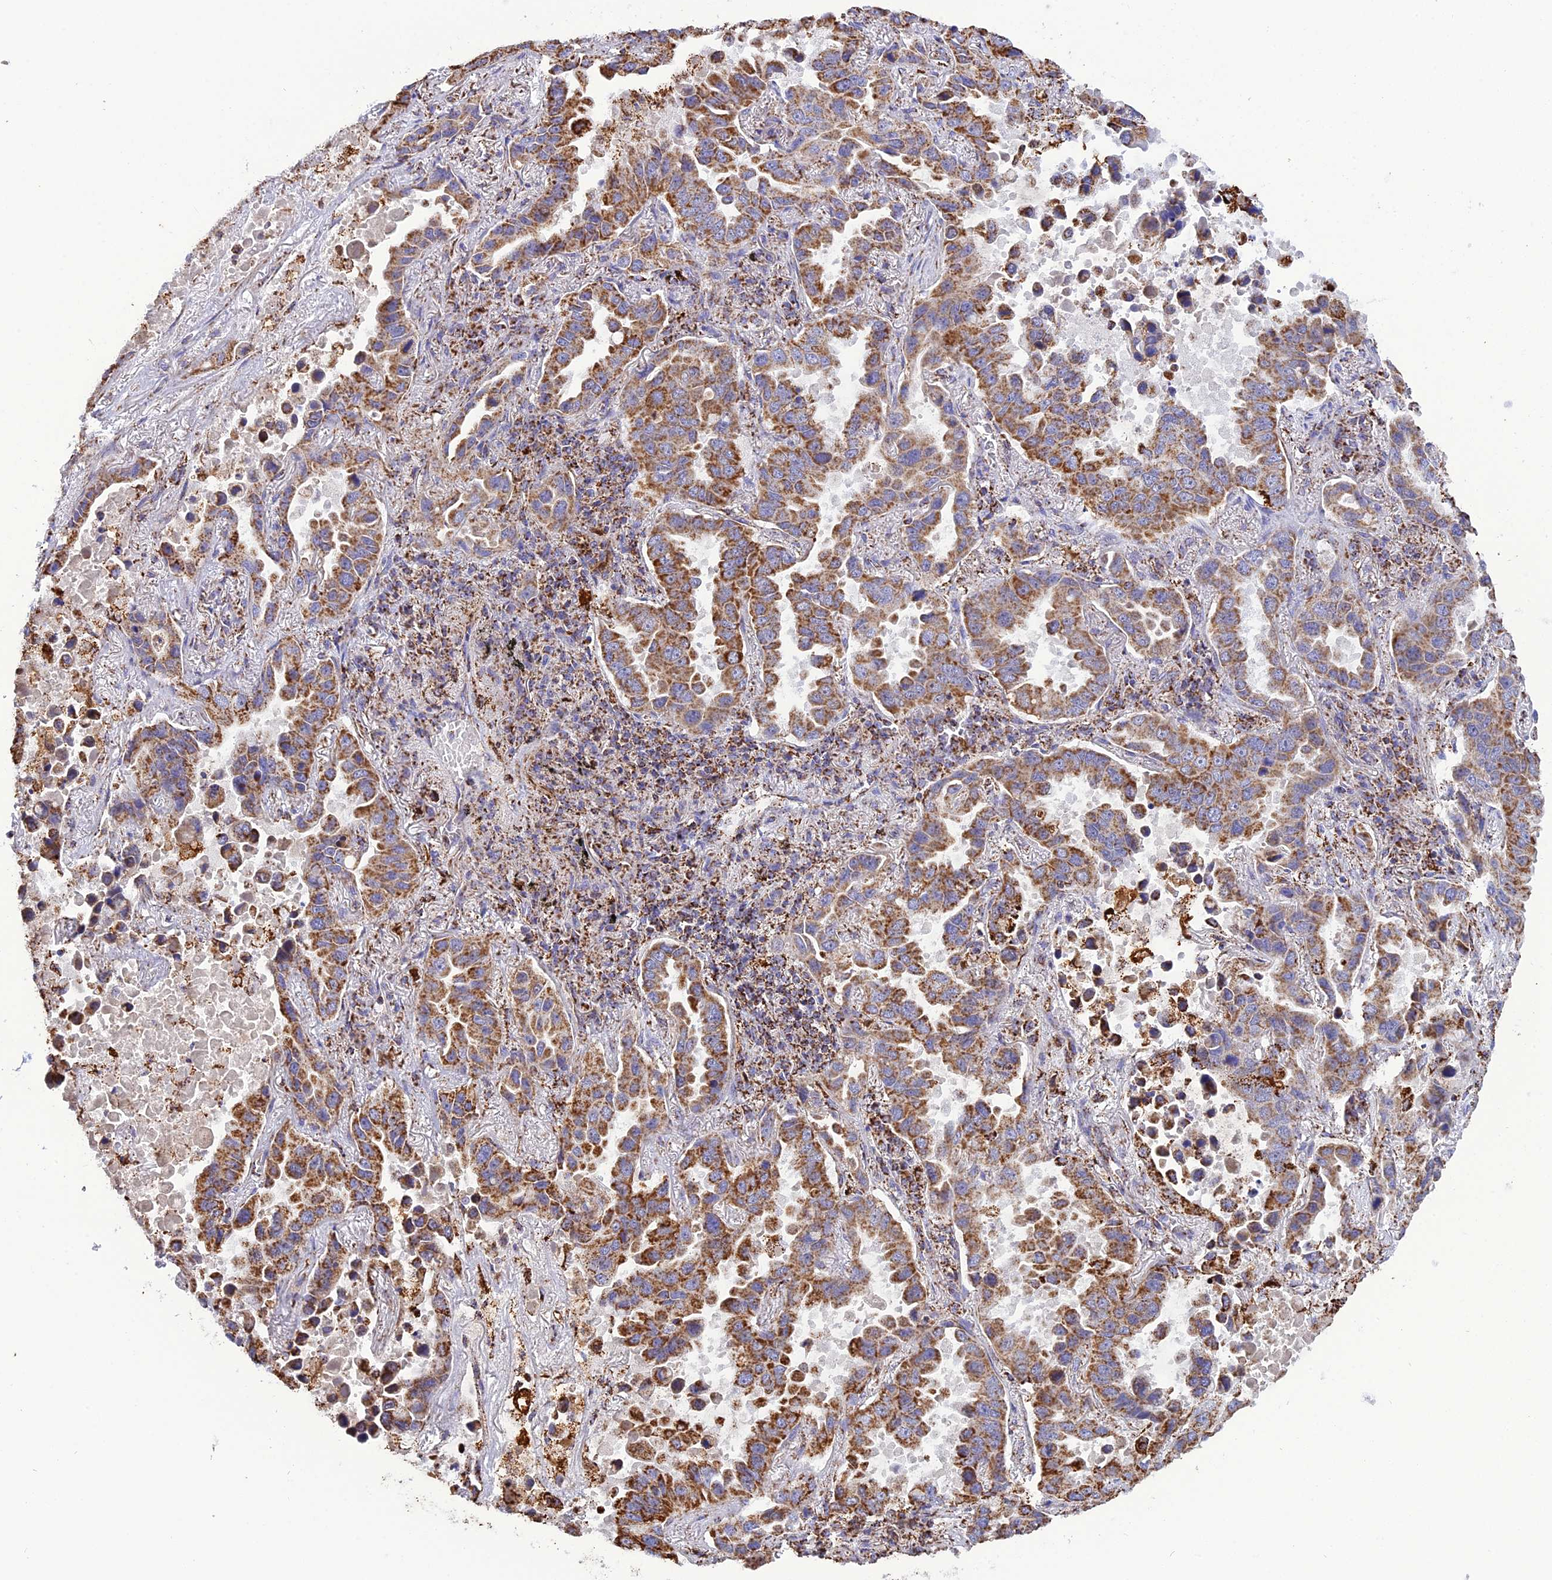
{"staining": {"intensity": "moderate", "quantity": ">75%", "location": "cytoplasmic/membranous"}, "tissue": "lung cancer", "cell_type": "Tumor cells", "image_type": "cancer", "snomed": [{"axis": "morphology", "description": "Adenocarcinoma, NOS"}, {"axis": "topography", "description": "Lung"}], "caption": "The image displays a brown stain indicating the presence of a protein in the cytoplasmic/membranous of tumor cells in lung cancer.", "gene": "KCNG1", "patient": {"sex": "male", "age": 64}}